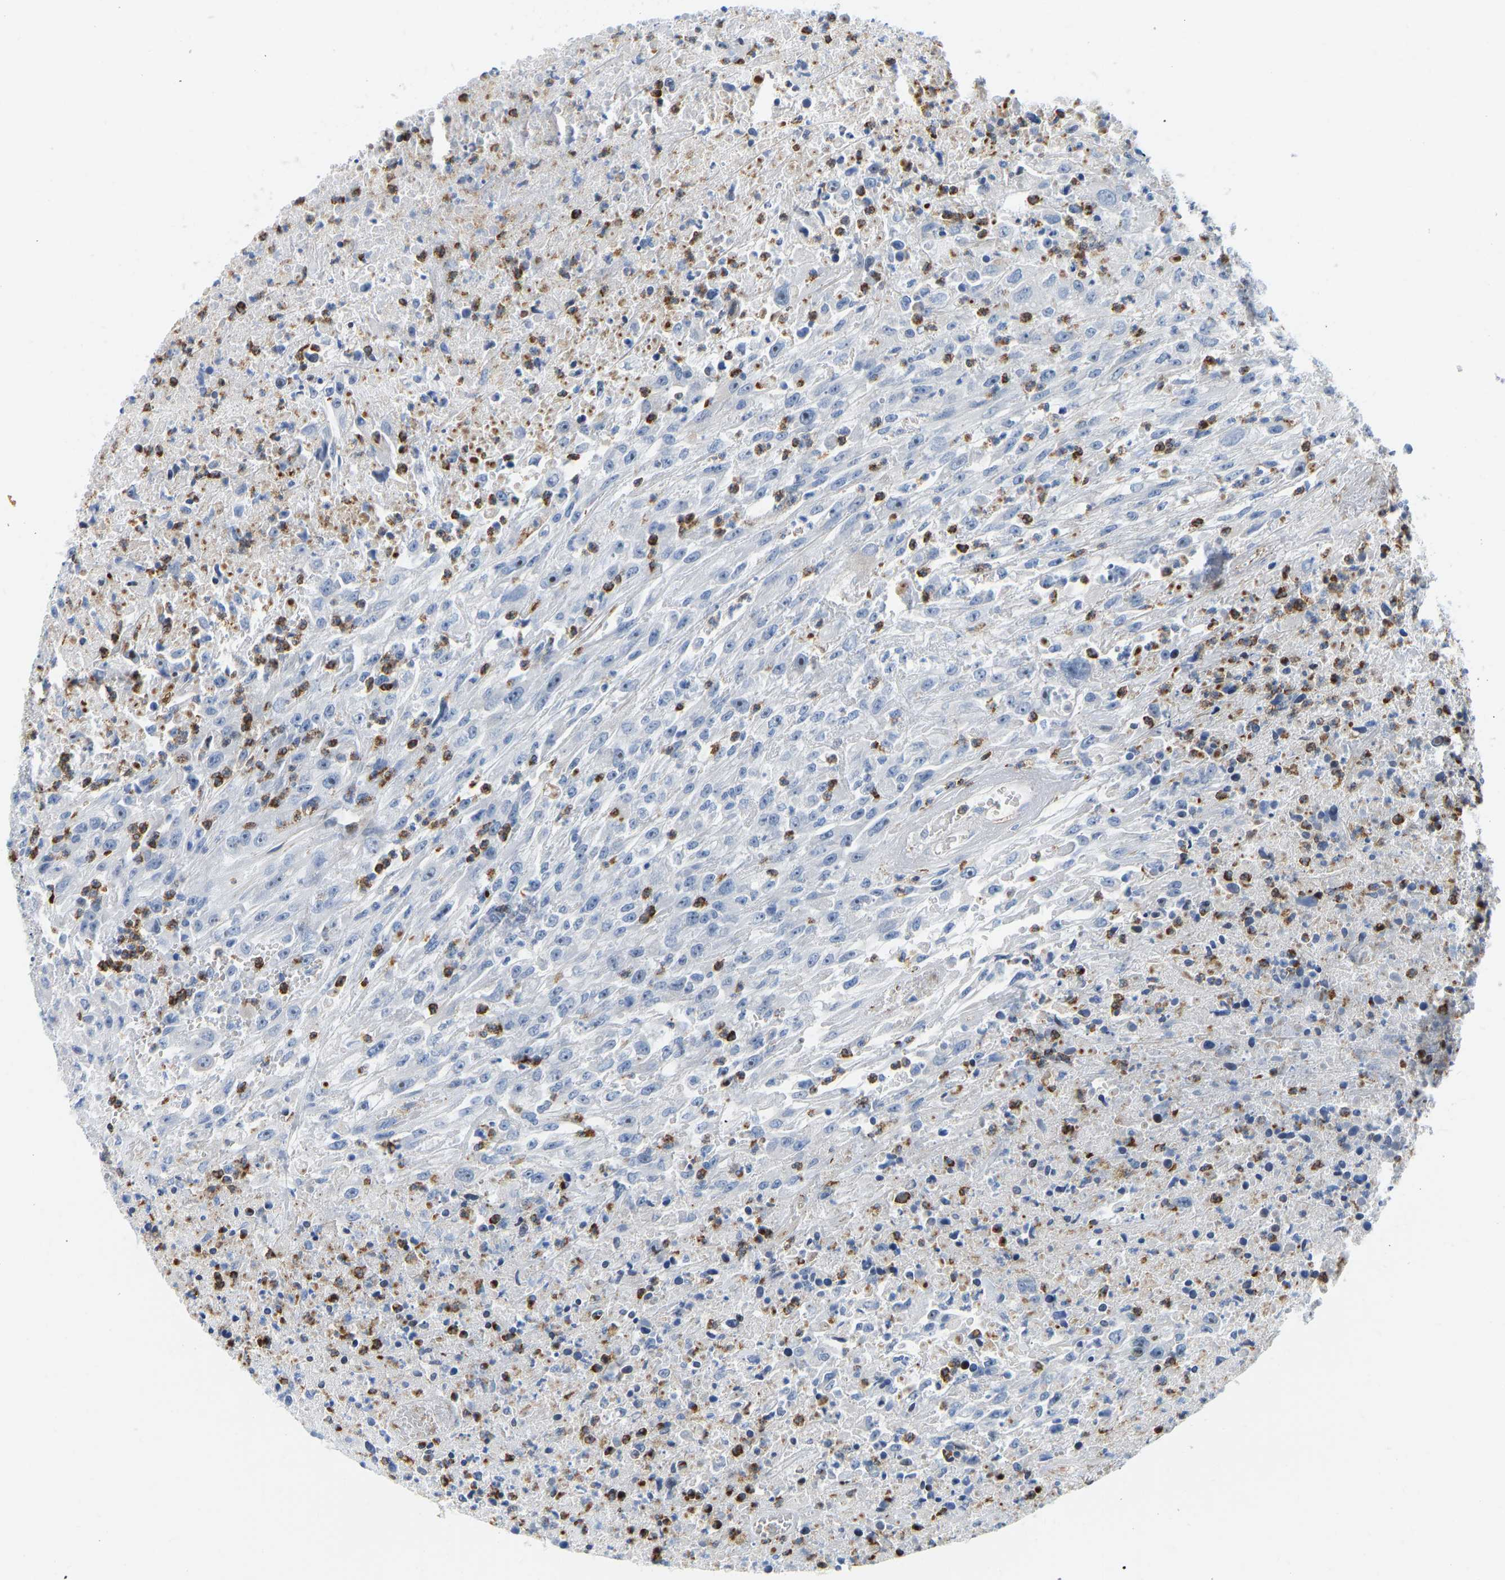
{"staining": {"intensity": "moderate", "quantity": "<25%", "location": "nuclear"}, "tissue": "urothelial cancer", "cell_type": "Tumor cells", "image_type": "cancer", "snomed": [{"axis": "morphology", "description": "Urothelial carcinoma, High grade"}, {"axis": "topography", "description": "Urinary bladder"}], "caption": "Urothelial cancer was stained to show a protein in brown. There is low levels of moderate nuclear positivity in approximately <25% of tumor cells.", "gene": "HDAC5", "patient": {"sex": "male", "age": 46}}